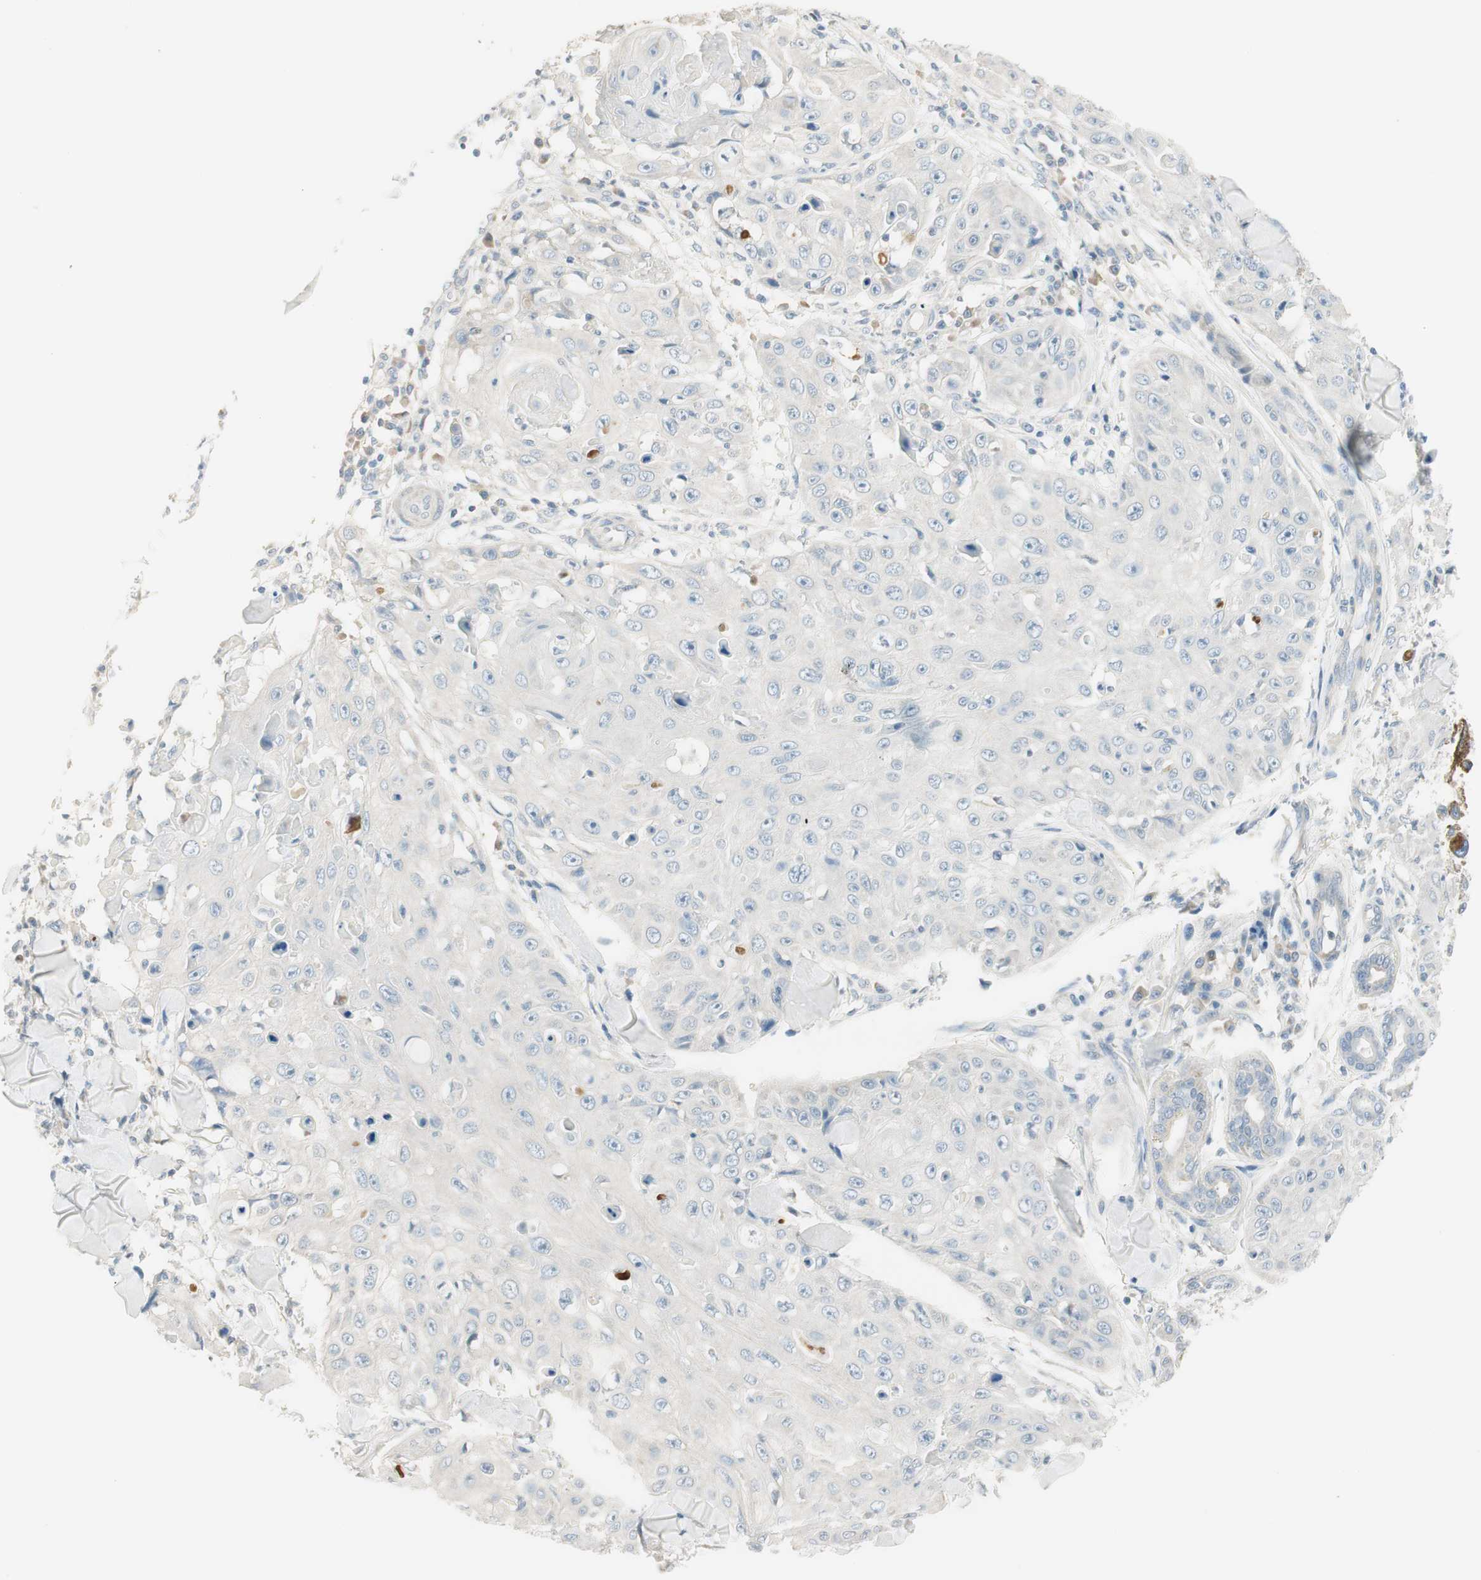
{"staining": {"intensity": "negative", "quantity": "none", "location": "none"}, "tissue": "skin cancer", "cell_type": "Tumor cells", "image_type": "cancer", "snomed": [{"axis": "morphology", "description": "Squamous cell carcinoma, NOS"}, {"axis": "topography", "description": "Skin"}], "caption": "Tumor cells show no significant staining in skin cancer.", "gene": "TACR3", "patient": {"sex": "male", "age": 86}}